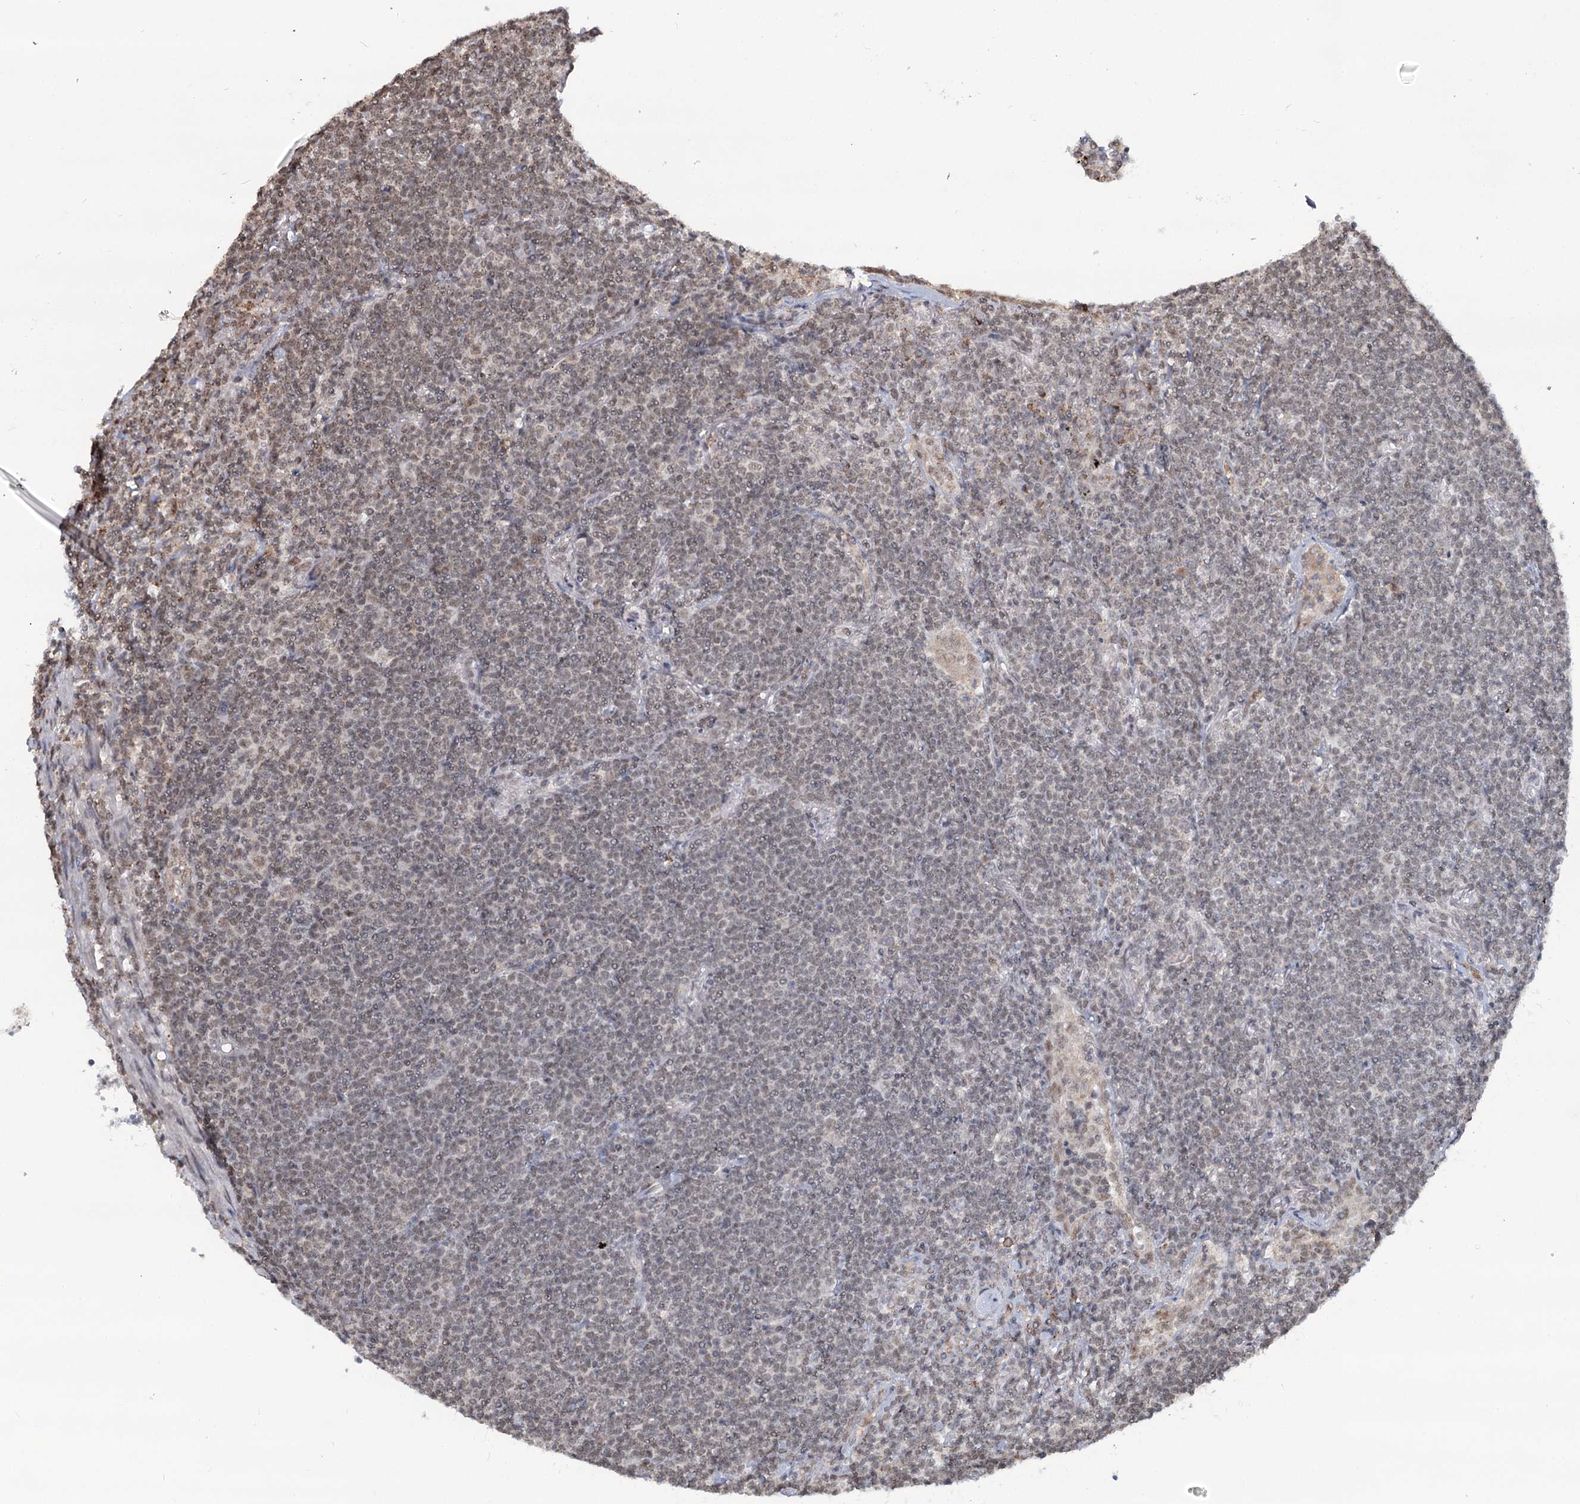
{"staining": {"intensity": "strong", "quantity": "25%-75%", "location": "nuclear"}, "tissue": "lymphoma", "cell_type": "Tumor cells", "image_type": "cancer", "snomed": [{"axis": "morphology", "description": "Malignant lymphoma, non-Hodgkin's type, Low grade"}, {"axis": "topography", "description": "Lung"}], "caption": "About 25%-75% of tumor cells in human malignant lymphoma, non-Hodgkin's type (low-grade) display strong nuclear protein expression as visualized by brown immunohistochemical staining.", "gene": "GPALPP1", "patient": {"sex": "female", "age": 71}}